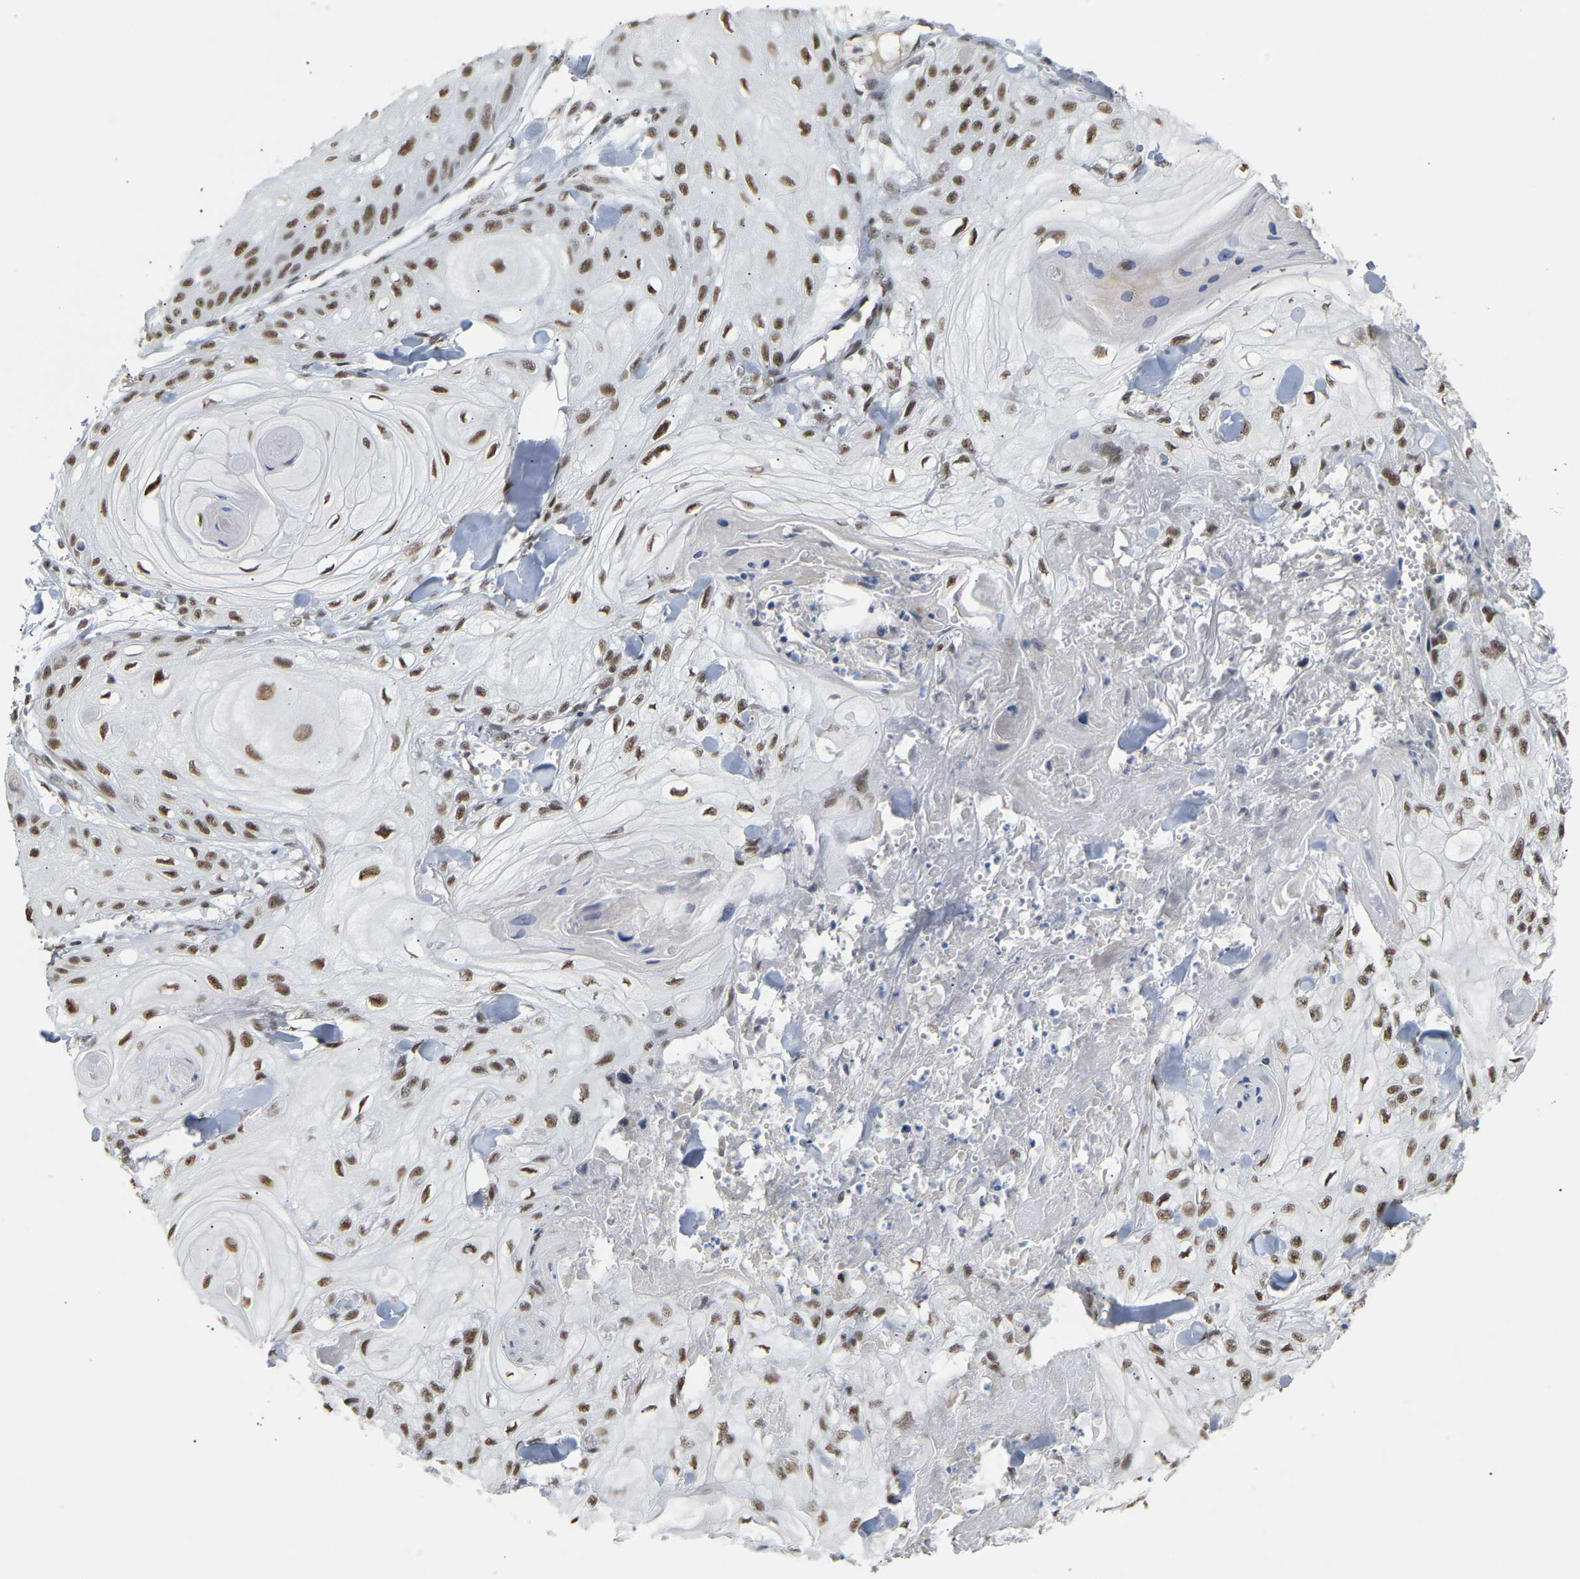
{"staining": {"intensity": "strong", "quantity": ">75%", "location": "nuclear"}, "tissue": "skin cancer", "cell_type": "Tumor cells", "image_type": "cancer", "snomed": [{"axis": "morphology", "description": "Squamous cell carcinoma, NOS"}, {"axis": "topography", "description": "Skin"}], "caption": "A brown stain shows strong nuclear staining of a protein in skin cancer tumor cells.", "gene": "NELFB", "patient": {"sex": "male", "age": 74}}